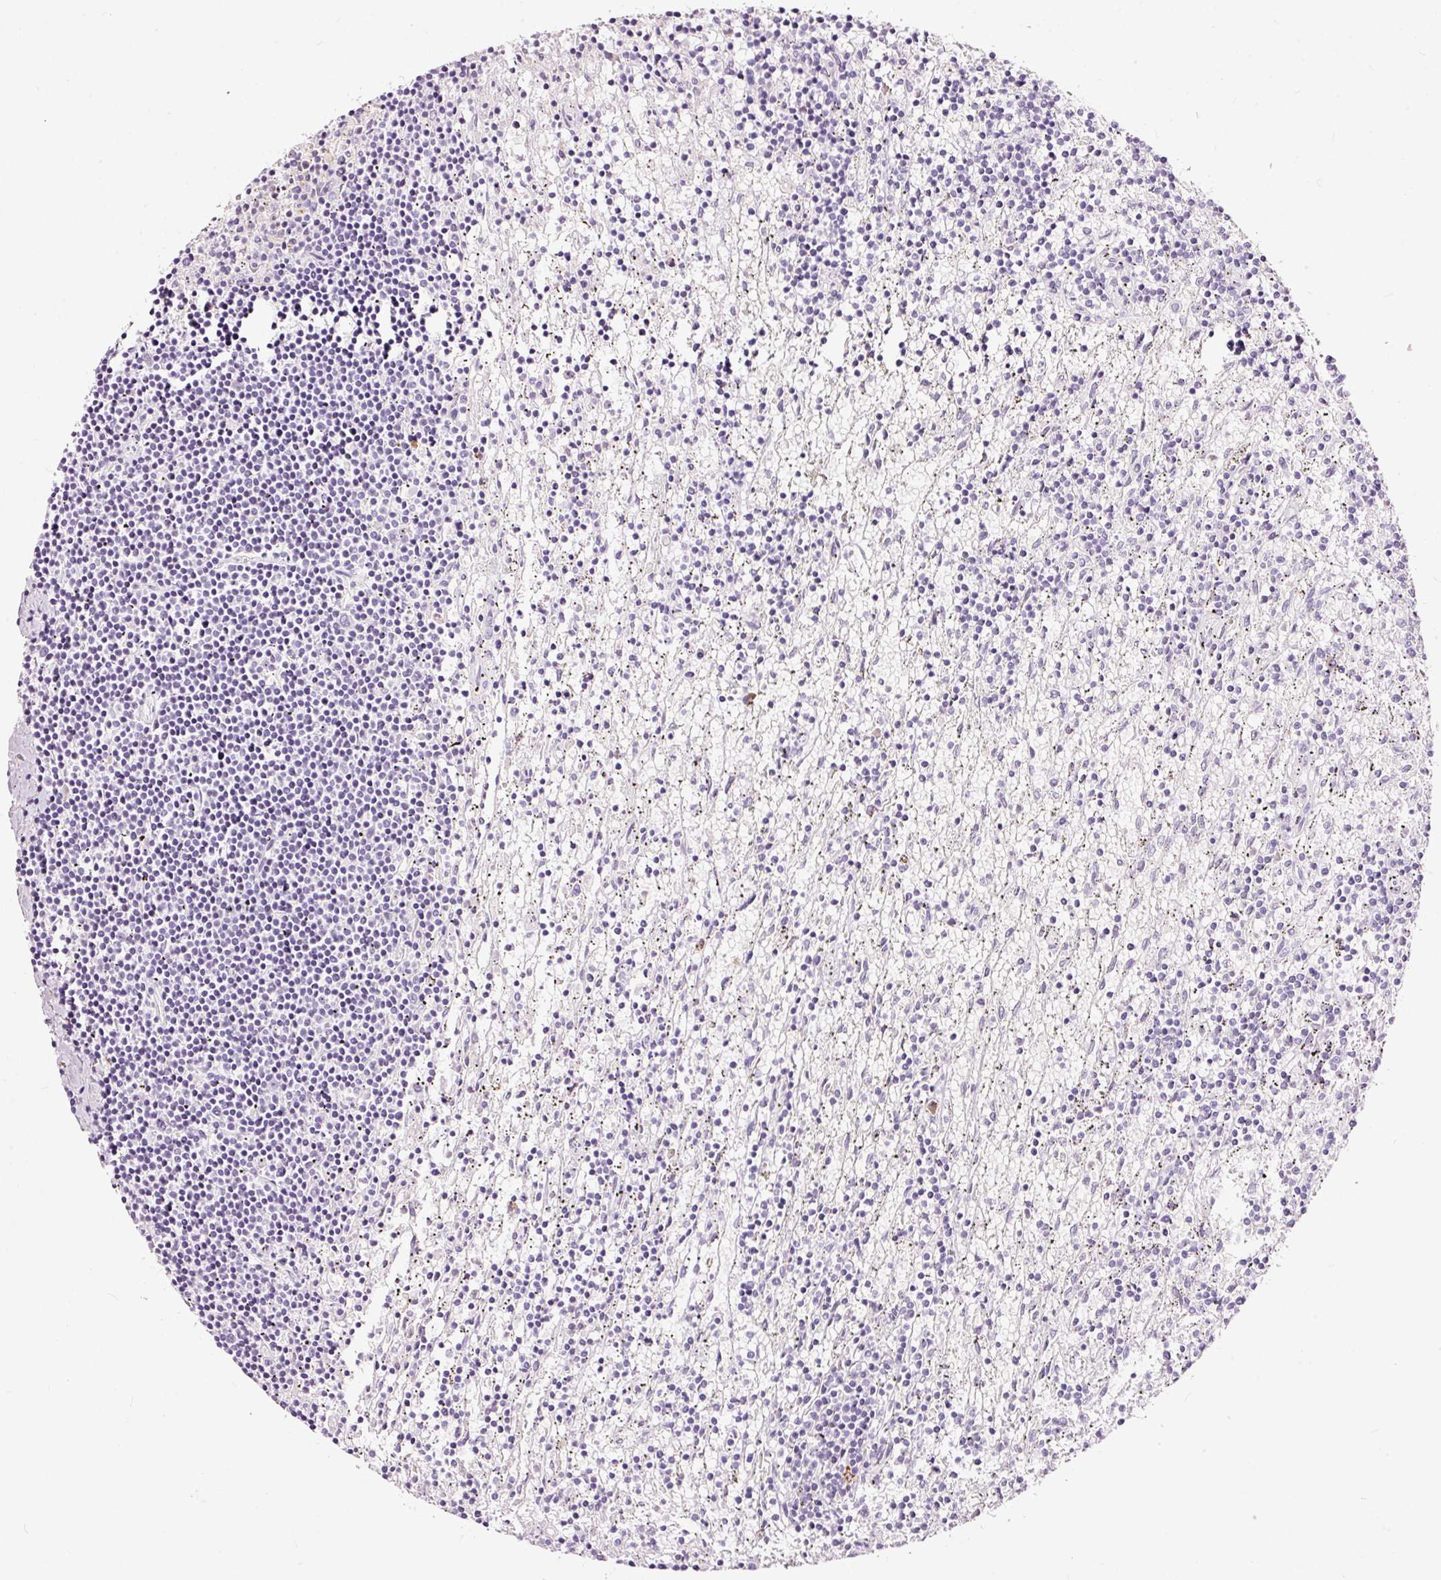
{"staining": {"intensity": "negative", "quantity": "none", "location": "none"}, "tissue": "lymphoma", "cell_type": "Tumor cells", "image_type": "cancer", "snomed": [{"axis": "morphology", "description": "Malignant lymphoma, non-Hodgkin's type, Low grade"}, {"axis": "topography", "description": "Spleen"}], "caption": "Tumor cells show no significant protein expression in lymphoma.", "gene": "LAMP3", "patient": {"sex": "male", "age": 76}}